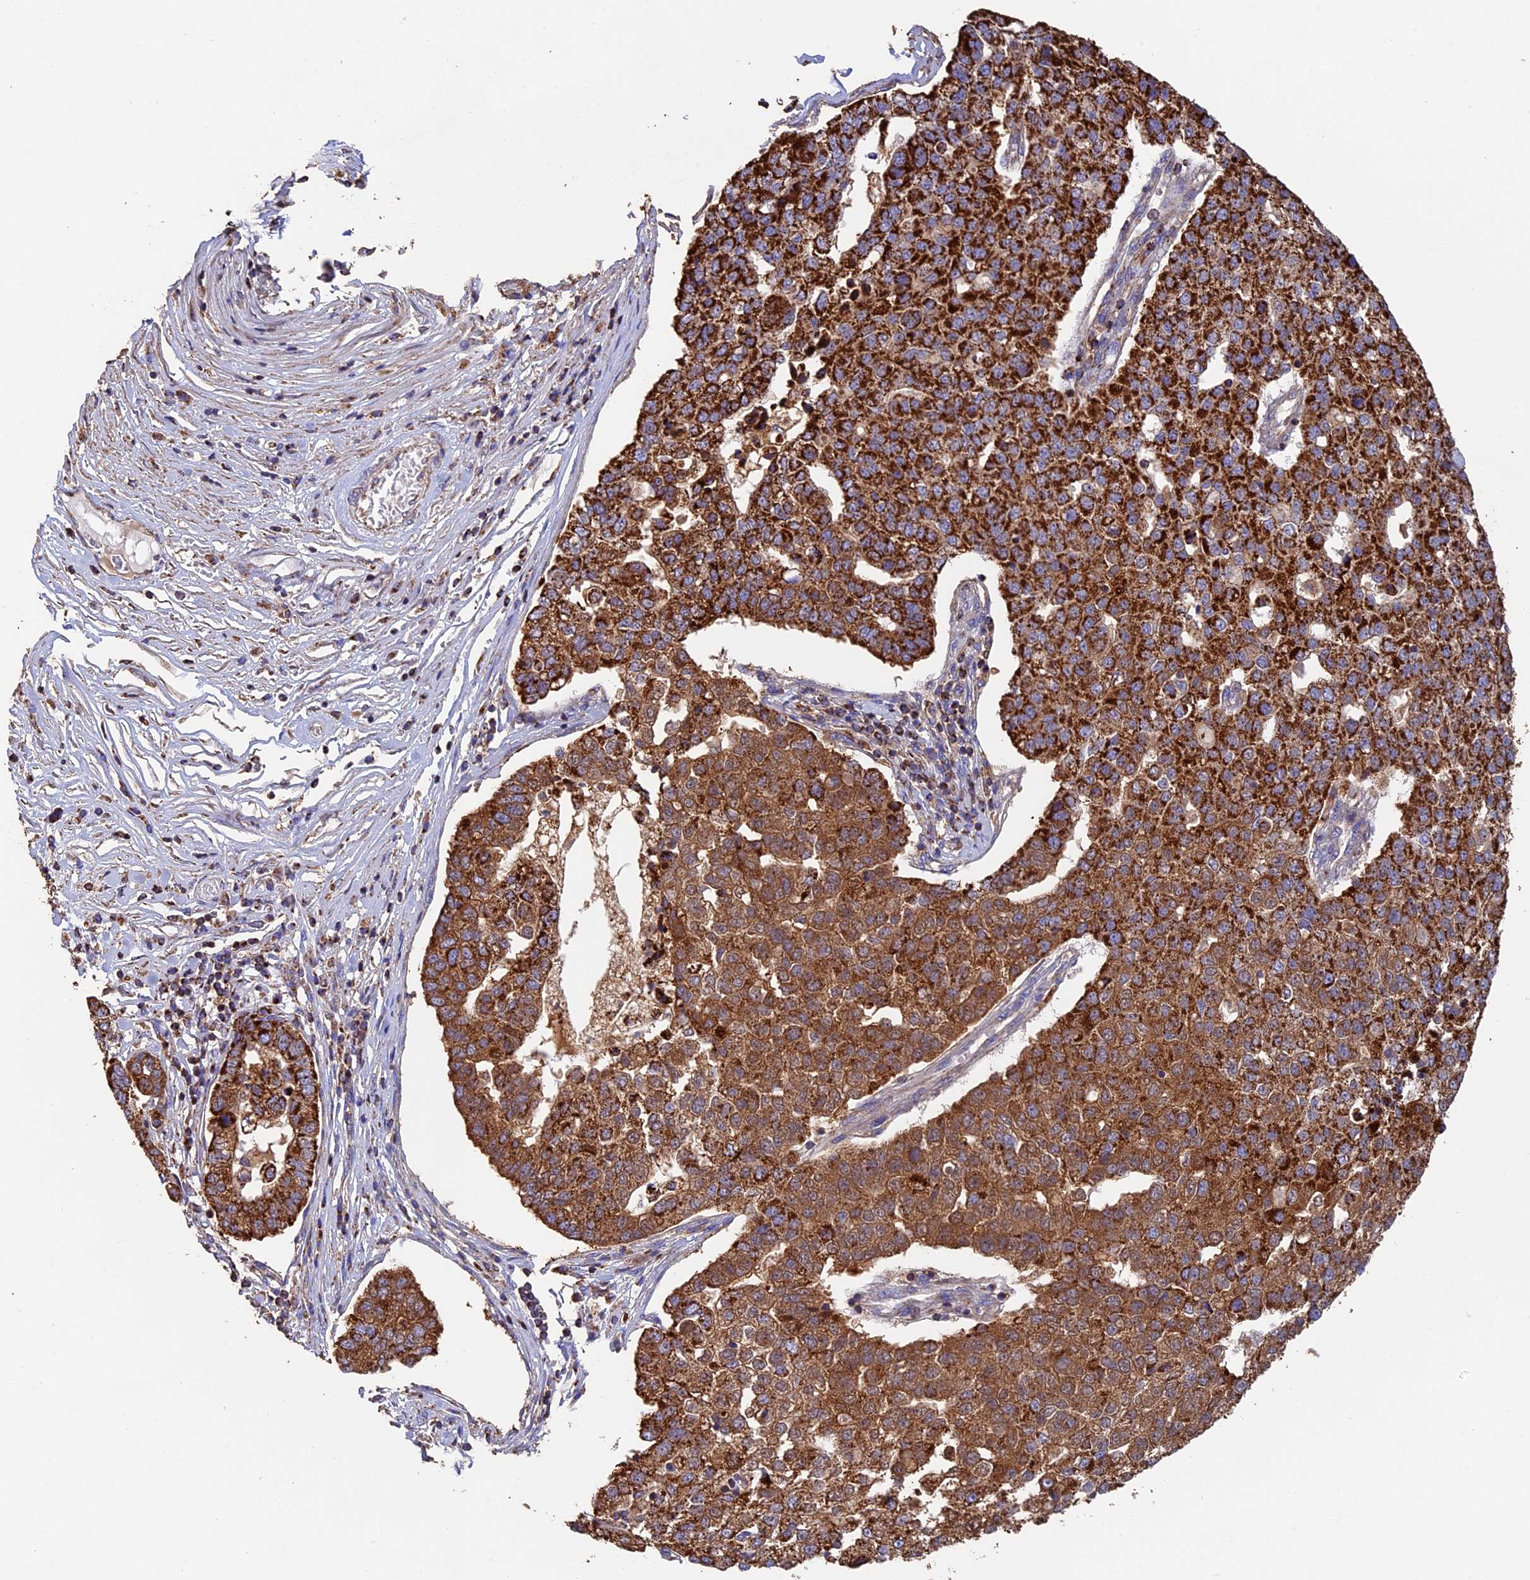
{"staining": {"intensity": "strong", "quantity": ">75%", "location": "cytoplasmic/membranous"}, "tissue": "pancreatic cancer", "cell_type": "Tumor cells", "image_type": "cancer", "snomed": [{"axis": "morphology", "description": "Adenocarcinoma, NOS"}, {"axis": "topography", "description": "Pancreas"}], "caption": "Pancreatic adenocarcinoma was stained to show a protein in brown. There is high levels of strong cytoplasmic/membranous staining in about >75% of tumor cells.", "gene": "ADAT1", "patient": {"sex": "female", "age": 61}}